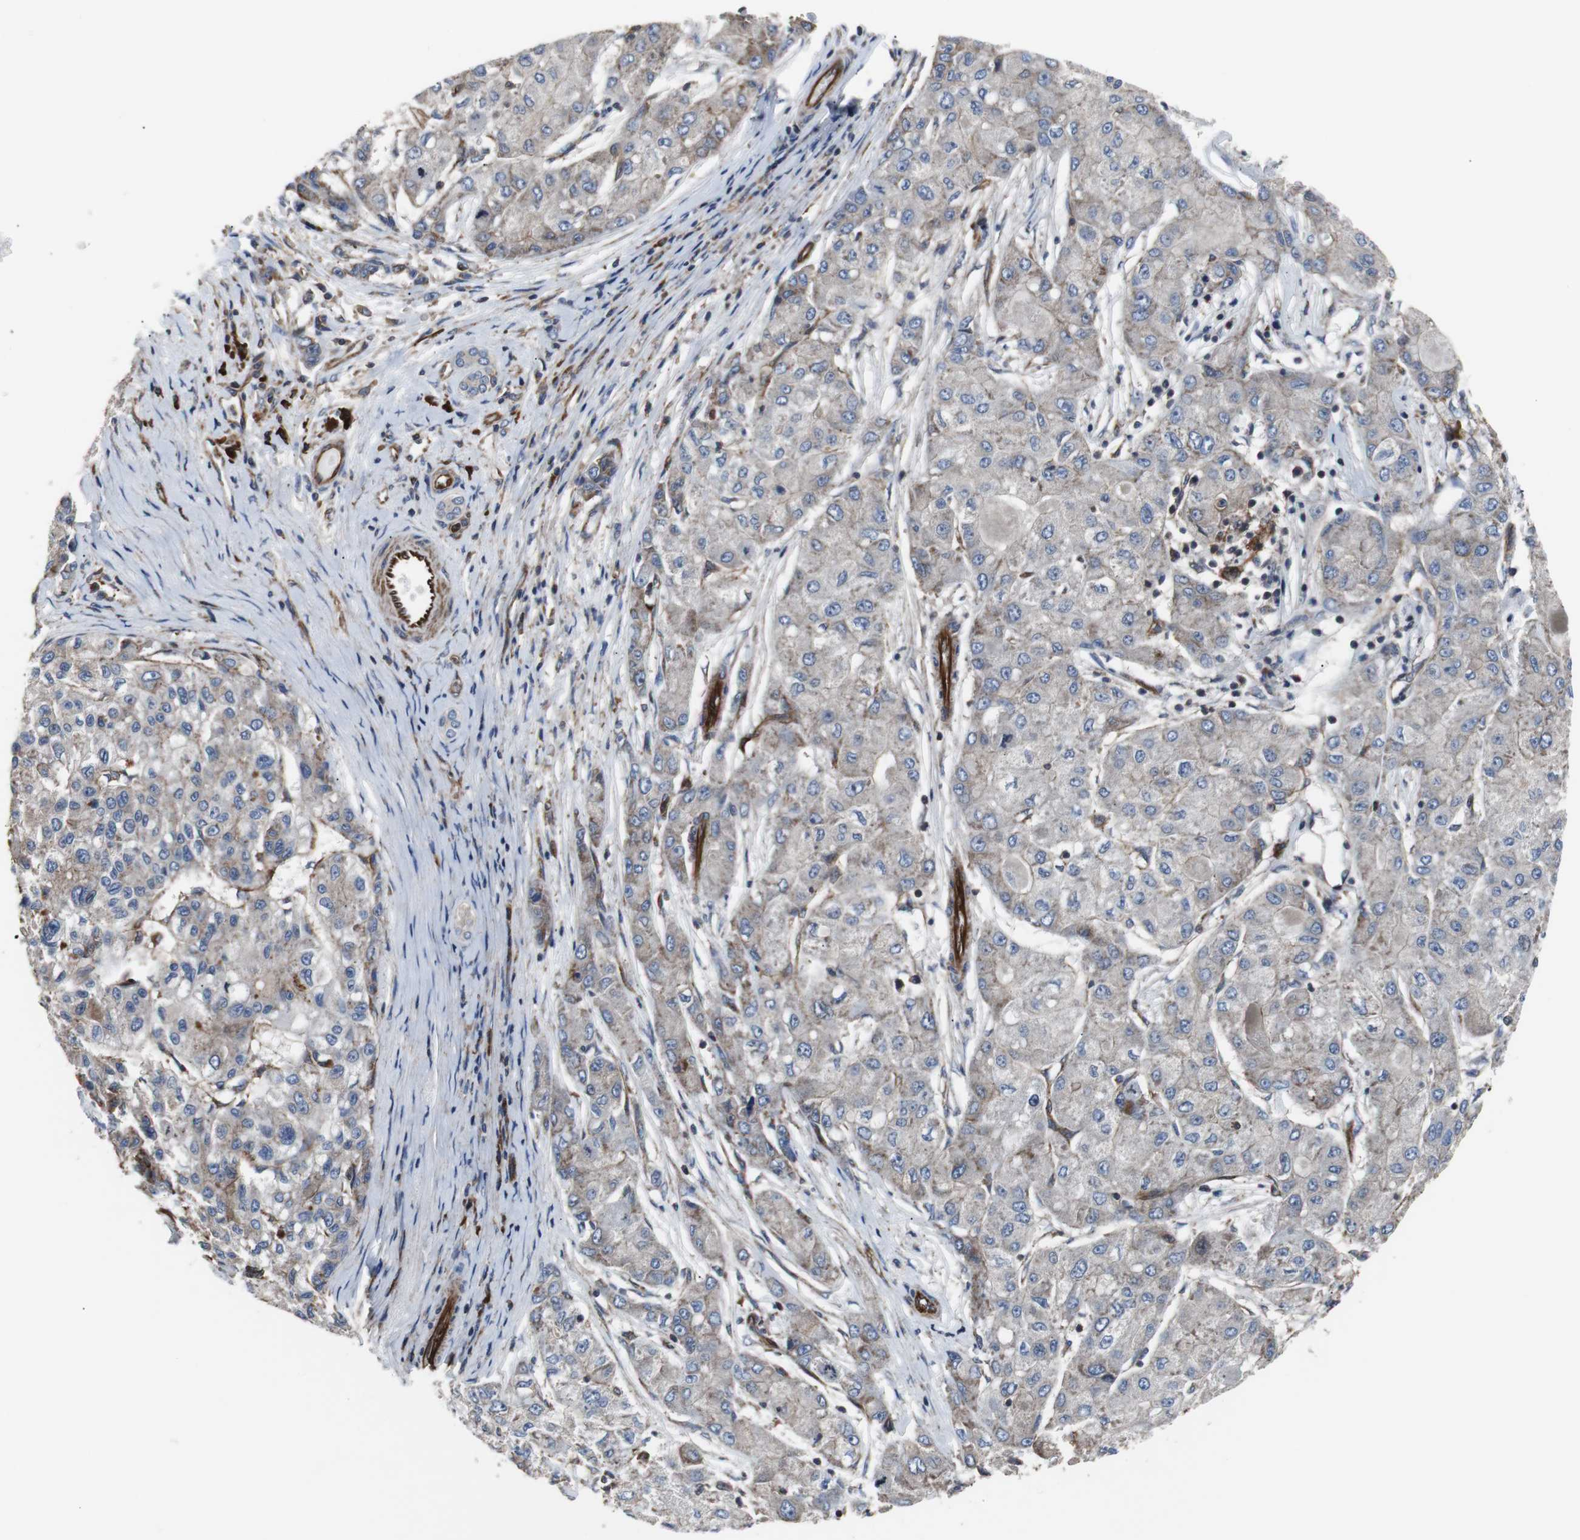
{"staining": {"intensity": "moderate", "quantity": ">75%", "location": "cytoplasmic/membranous"}, "tissue": "liver cancer", "cell_type": "Tumor cells", "image_type": "cancer", "snomed": [{"axis": "morphology", "description": "Carcinoma, Hepatocellular, NOS"}, {"axis": "topography", "description": "Liver"}], "caption": "IHC histopathology image of neoplastic tissue: liver hepatocellular carcinoma stained using IHC shows medium levels of moderate protein expression localized specifically in the cytoplasmic/membranous of tumor cells, appearing as a cytoplasmic/membranous brown color.", "gene": "PLCG2", "patient": {"sex": "male", "age": 80}}